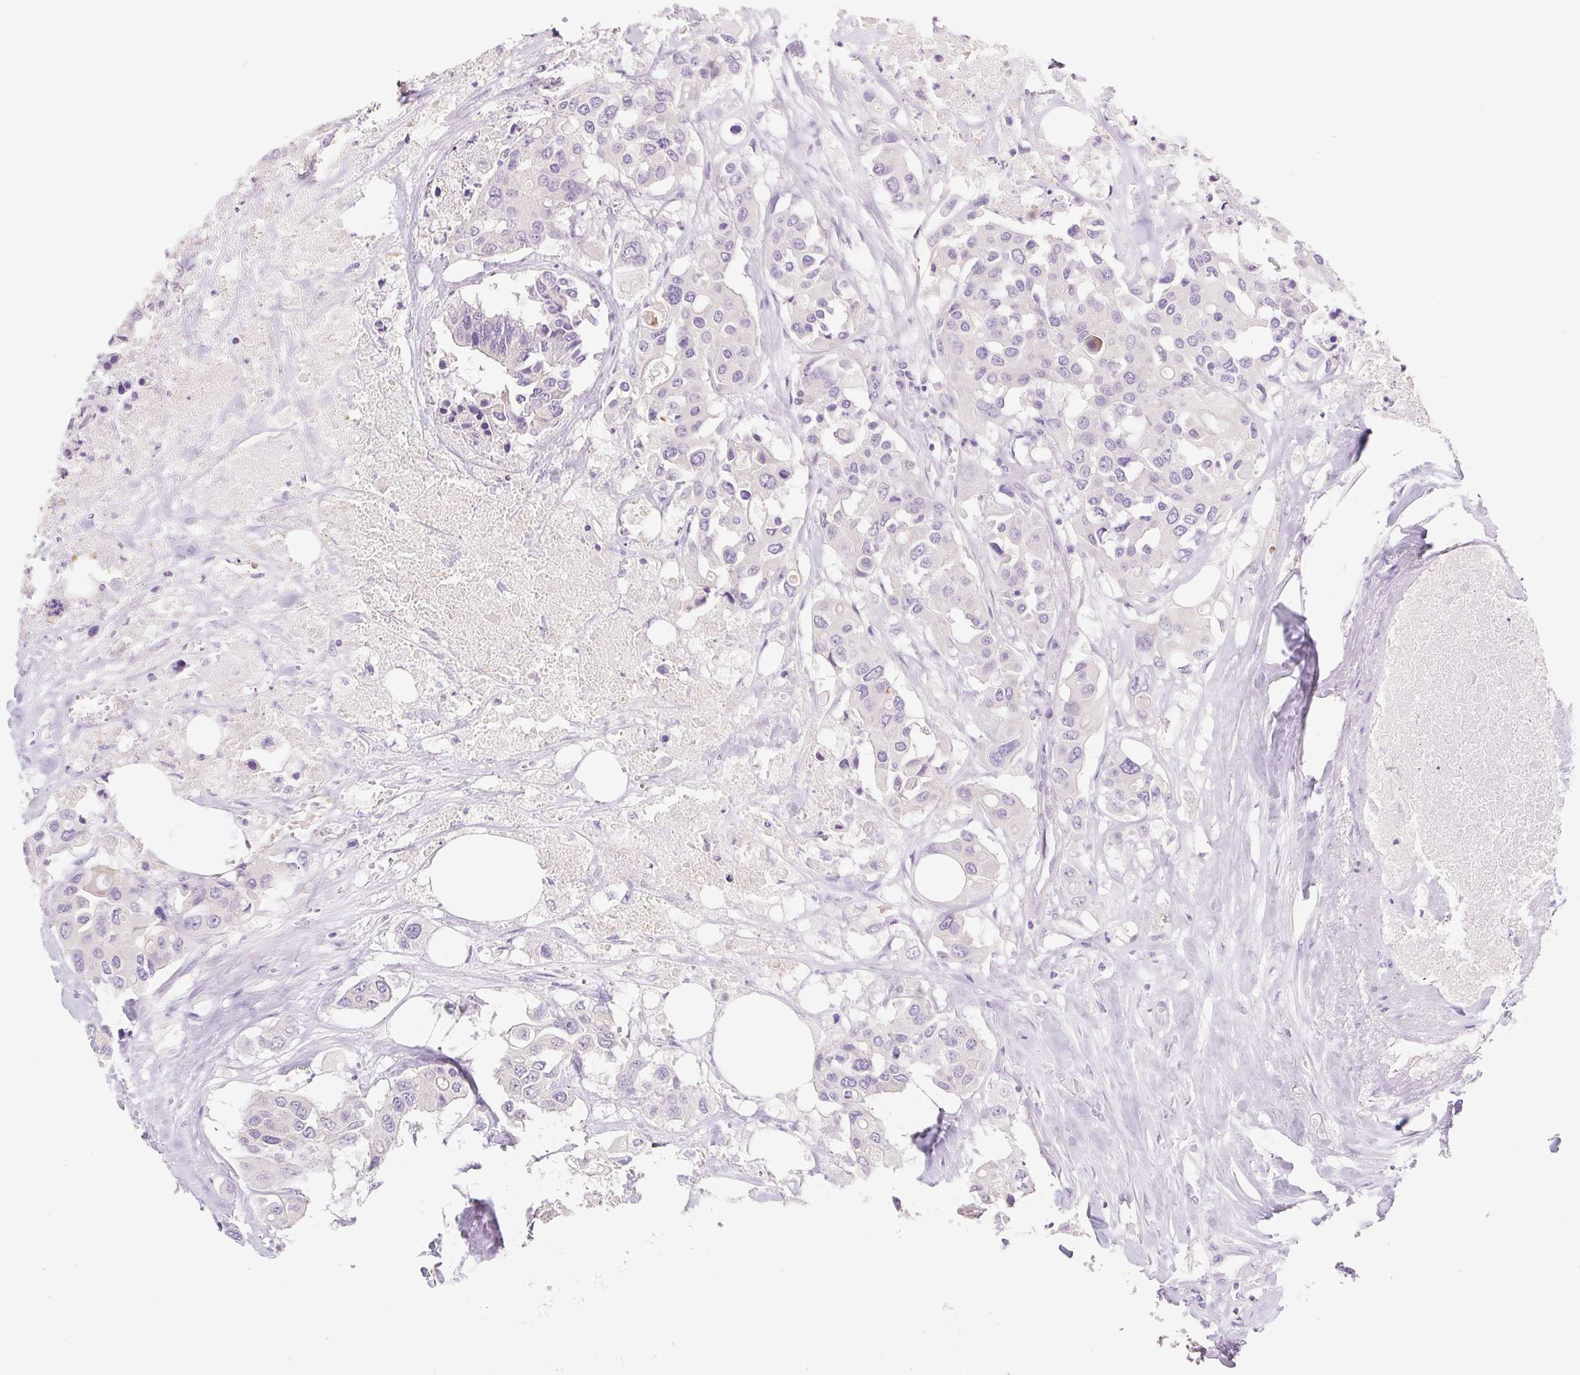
{"staining": {"intensity": "negative", "quantity": "none", "location": "none"}, "tissue": "colorectal cancer", "cell_type": "Tumor cells", "image_type": "cancer", "snomed": [{"axis": "morphology", "description": "Adenocarcinoma, NOS"}, {"axis": "topography", "description": "Colon"}], "caption": "Tumor cells are negative for brown protein staining in adenocarcinoma (colorectal).", "gene": "LYVE1", "patient": {"sex": "male", "age": 77}}